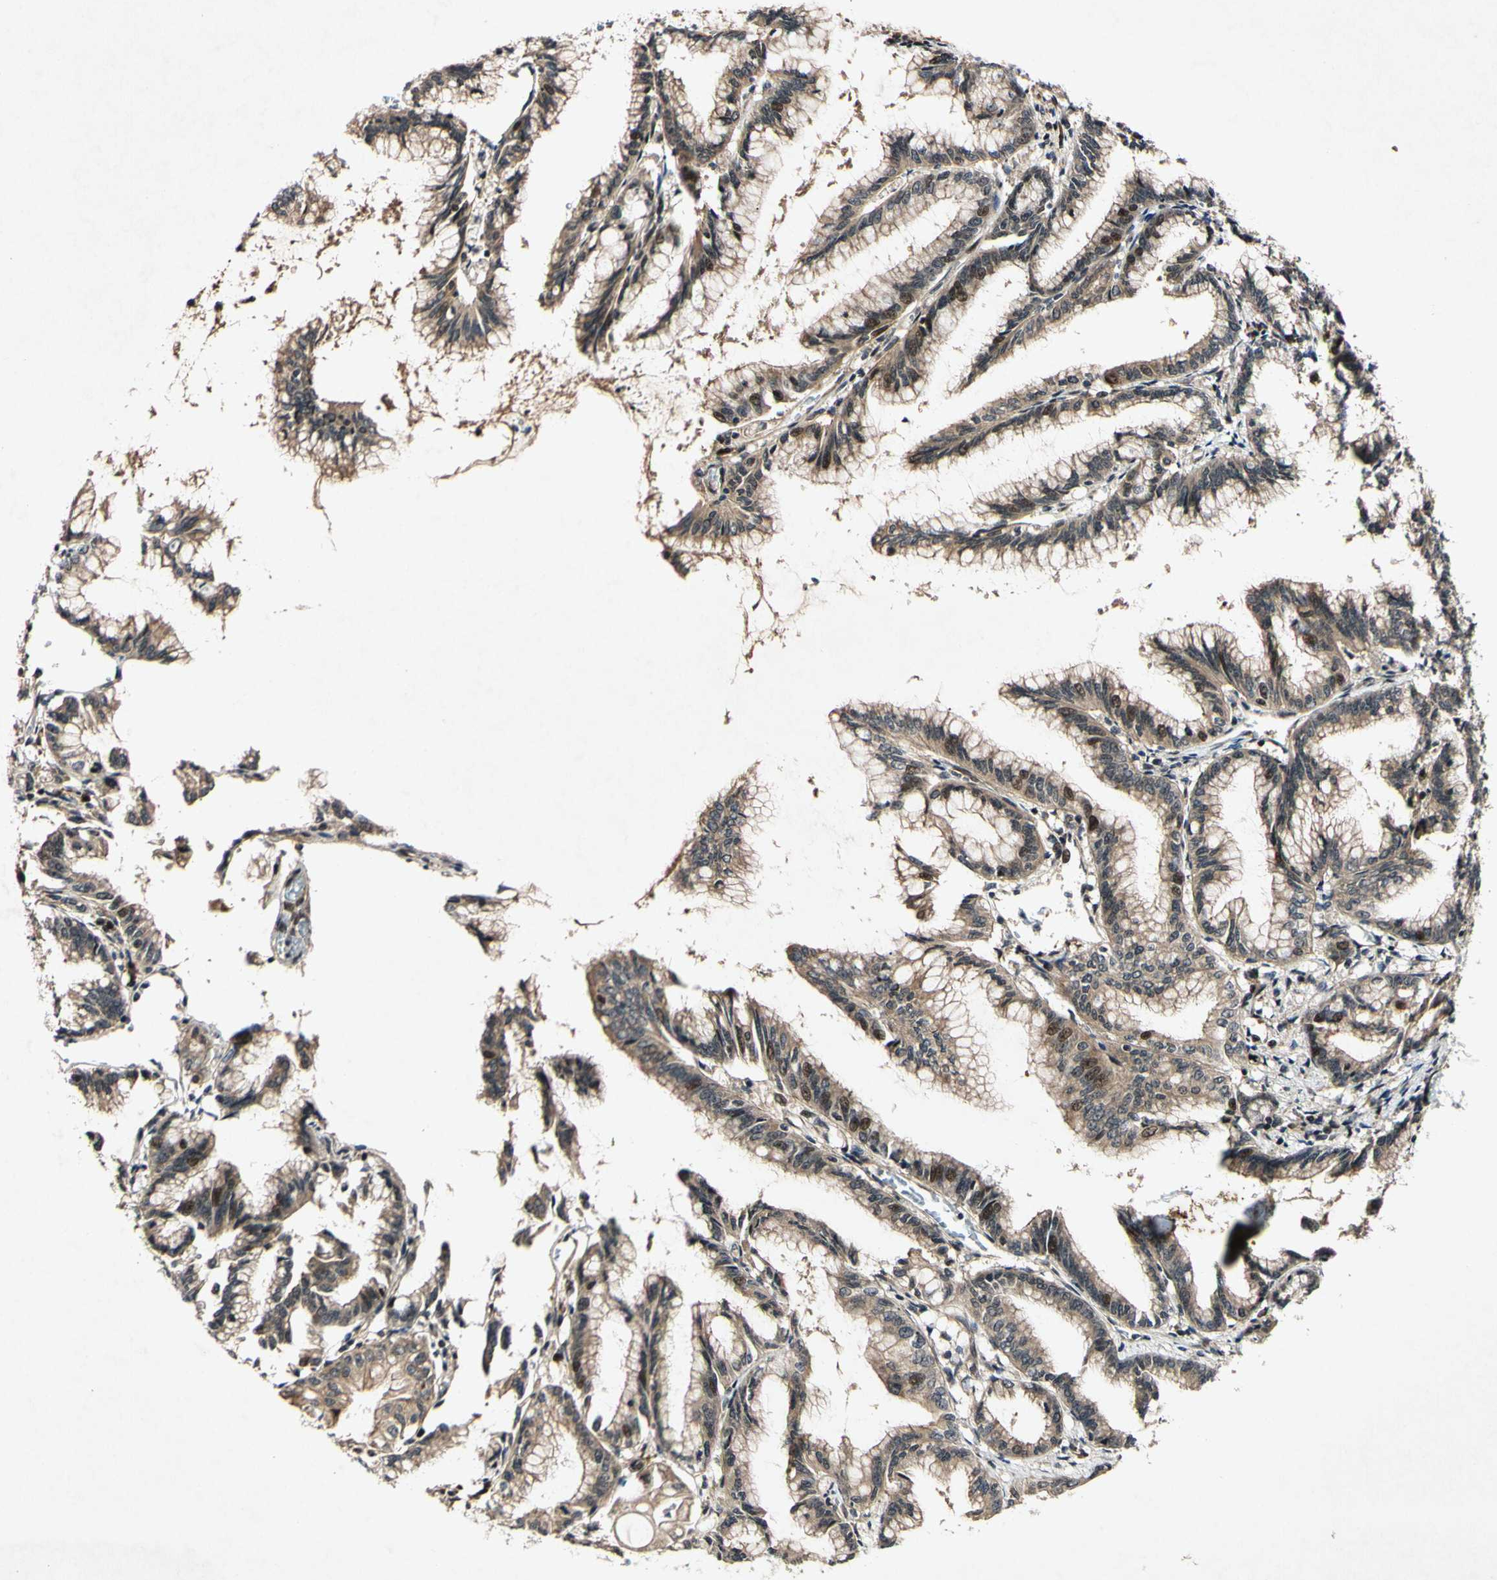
{"staining": {"intensity": "moderate", "quantity": ">75%", "location": "cytoplasmic/membranous,nuclear"}, "tissue": "pancreatic cancer", "cell_type": "Tumor cells", "image_type": "cancer", "snomed": [{"axis": "morphology", "description": "Adenocarcinoma, NOS"}, {"axis": "topography", "description": "Pancreas"}], "caption": "A medium amount of moderate cytoplasmic/membranous and nuclear staining is present in about >75% of tumor cells in pancreatic cancer tissue.", "gene": "CSNK1E", "patient": {"sex": "female", "age": 64}}